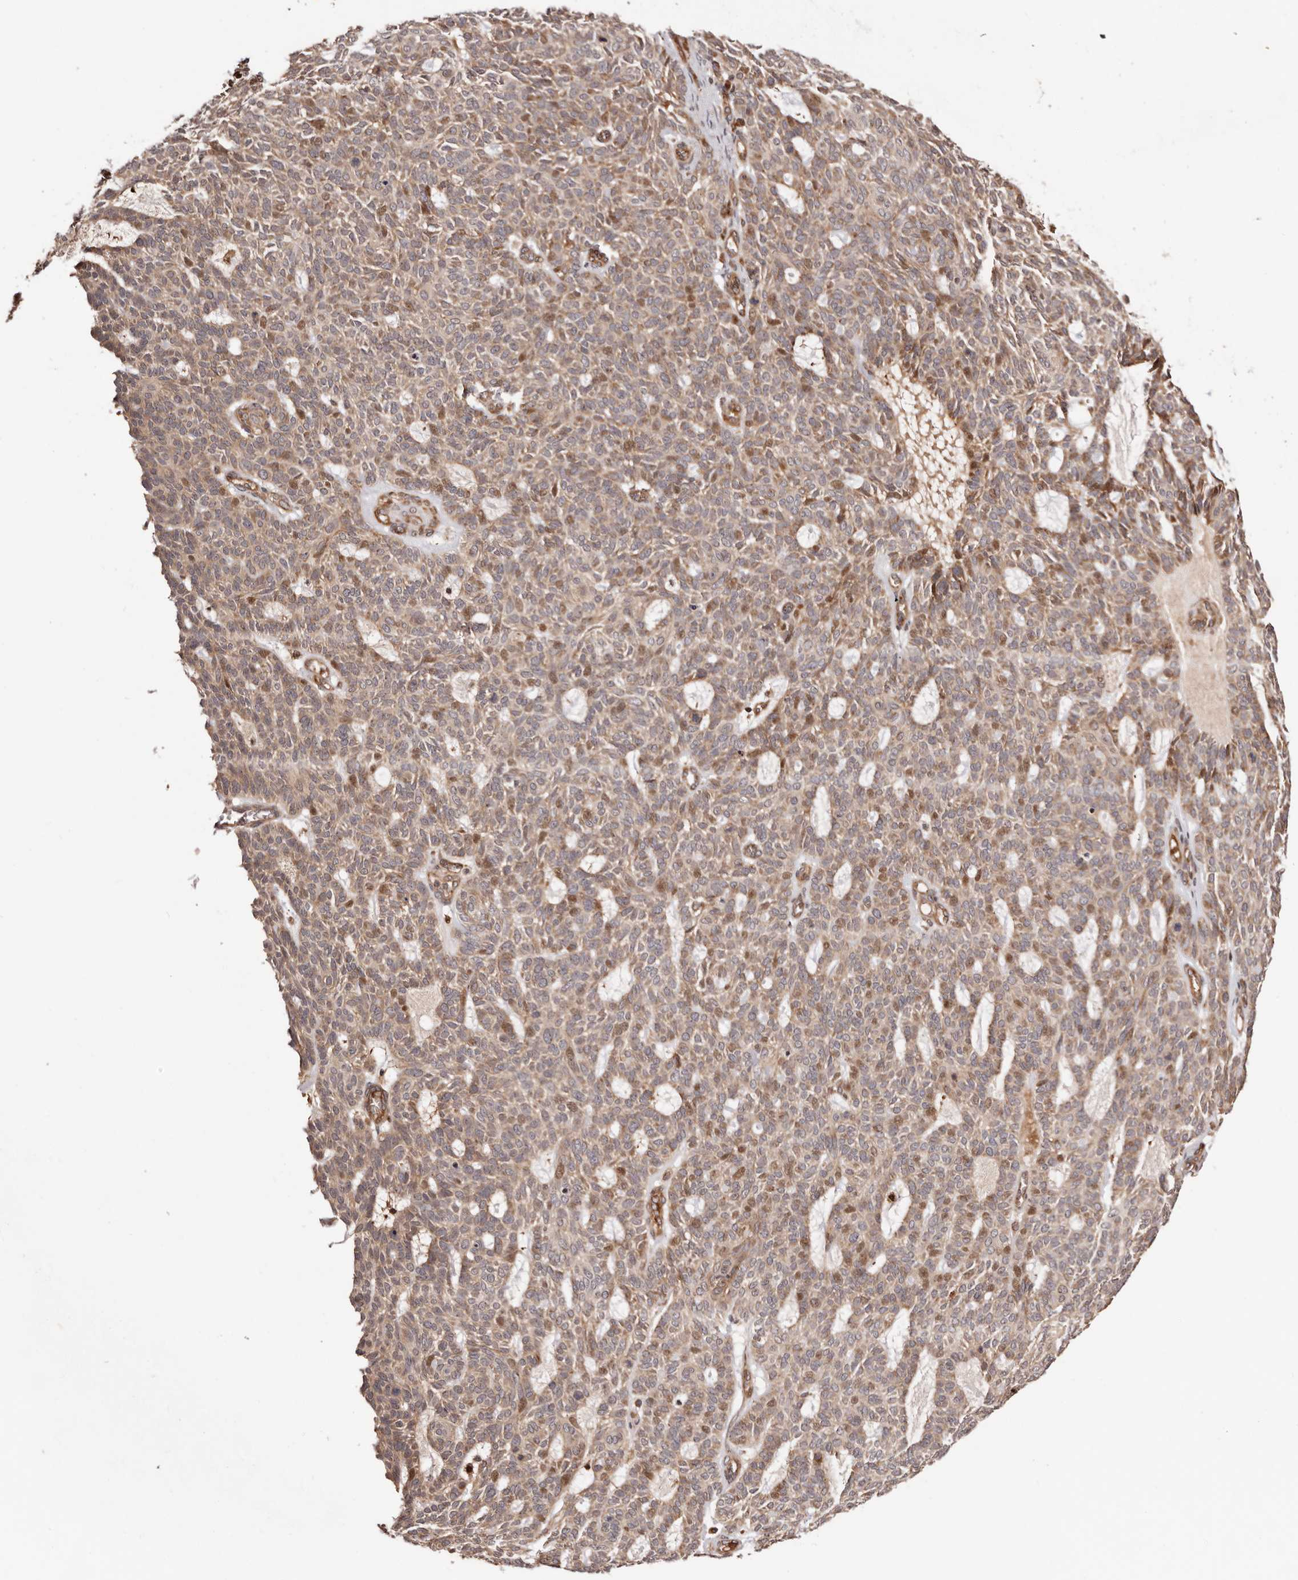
{"staining": {"intensity": "moderate", "quantity": ">75%", "location": "cytoplasmic/membranous,nuclear"}, "tissue": "skin cancer", "cell_type": "Tumor cells", "image_type": "cancer", "snomed": [{"axis": "morphology", "description": "Squamous cell carcinoma, NOS"}, {"axis": "topography", "description": "Skin"}], "caption": "Skin squamous cell carcinoma stained with a brown dye shows moderate cytoplasmic/membranous and nuclear positive positivity in about >75% of tumor cells.", "gene": "PTPN22", "patient": {"sex": "female", "age": 90}}